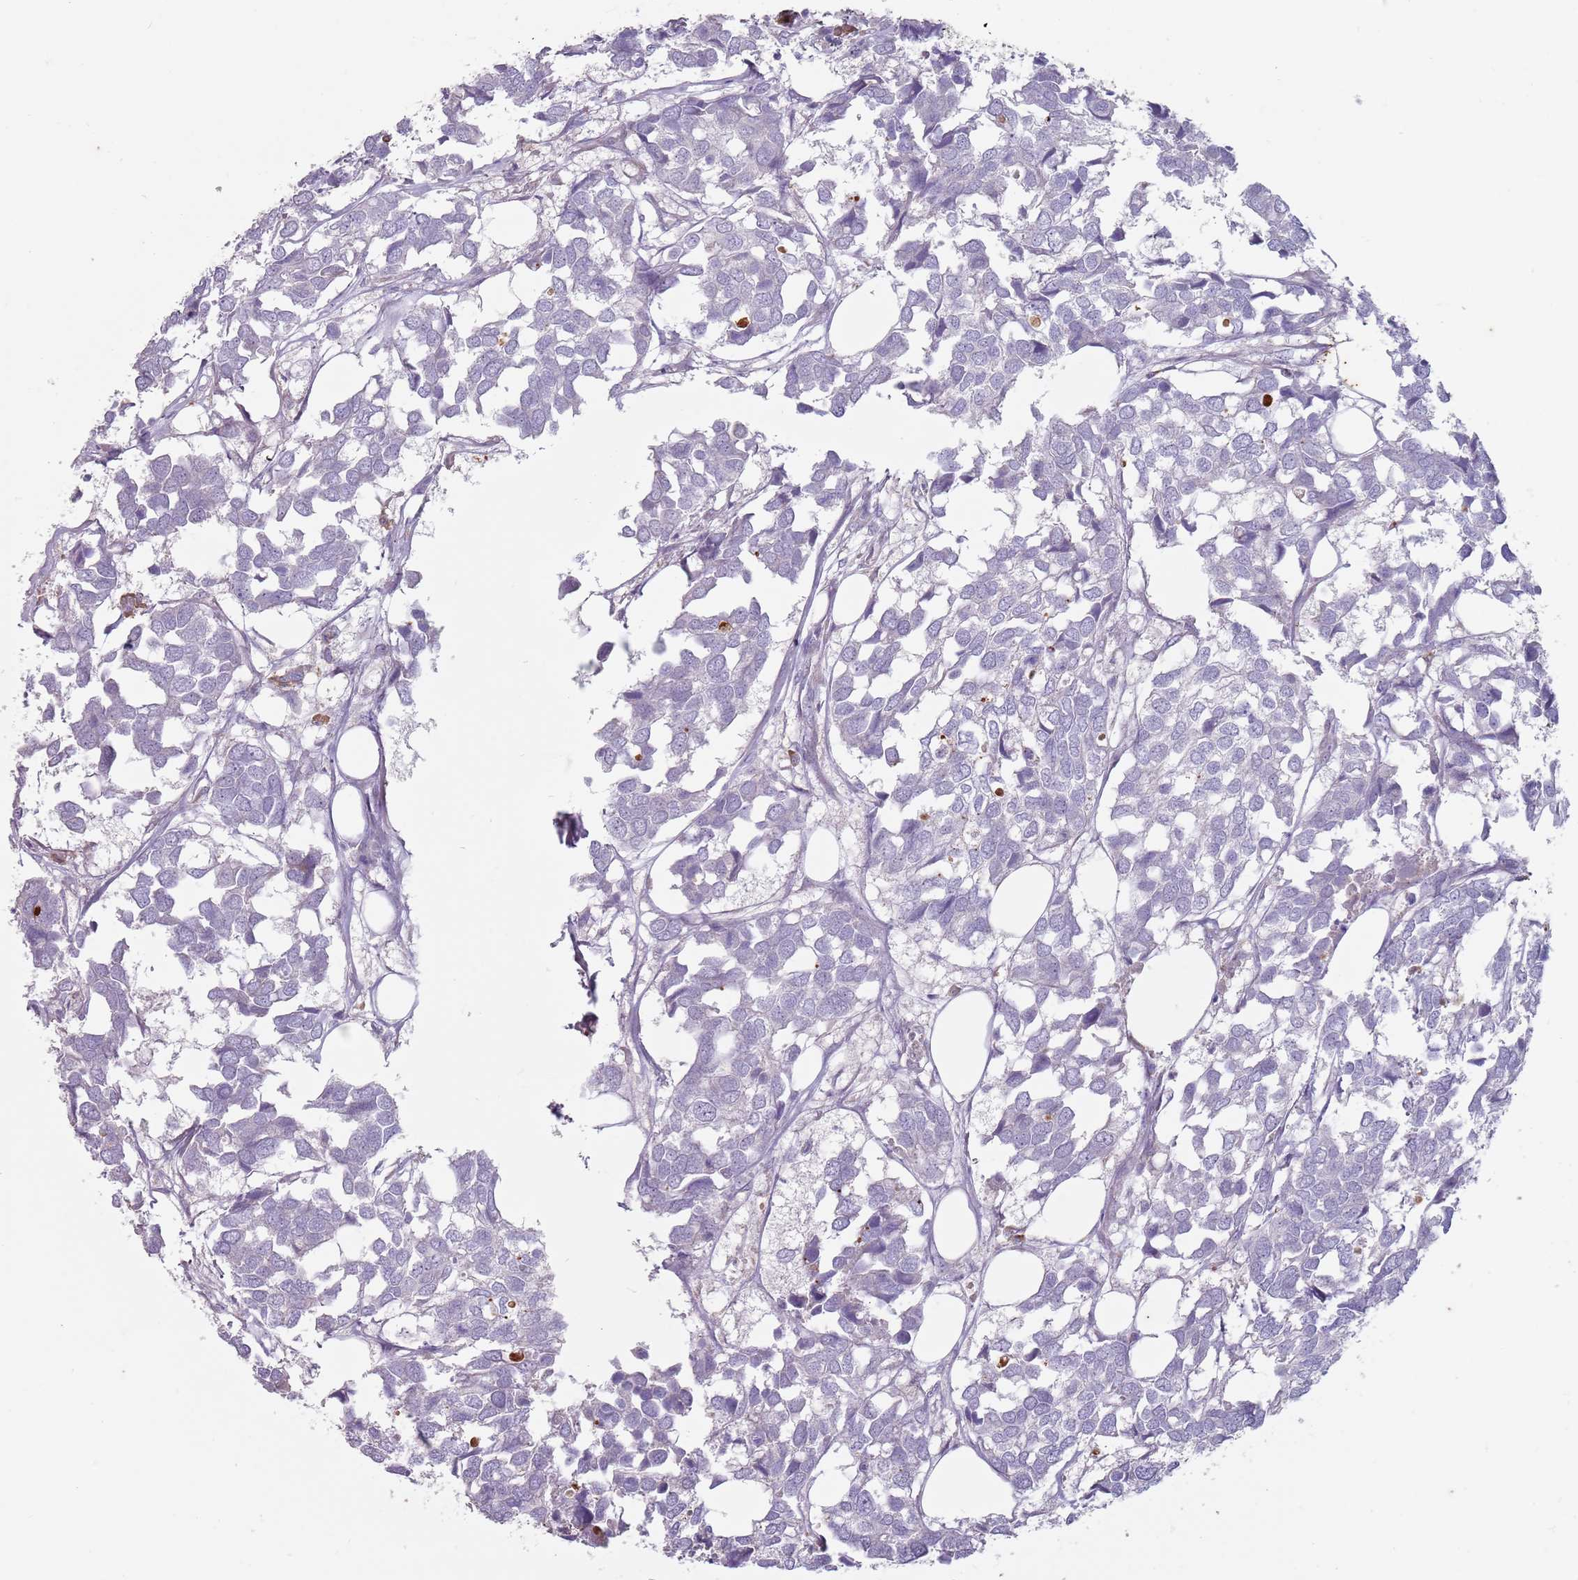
{"staining": {"intensity": "negative", "quantity": "none", "location": "none"}, "tissue": "breast cancer", "cell_type": "Tumor cells", "image_type": "cancer", "snomed": [{"axis": "morphology", "description": "Duct carcinoma"}, {"axis": "topography", "description": "Breast"}], "caption": "Breast cancer was stained to show a protein in brown. There is no significant expression in tumor cells.", "gene": "DXO", "patient": {"sex": "female", "age": 83}}